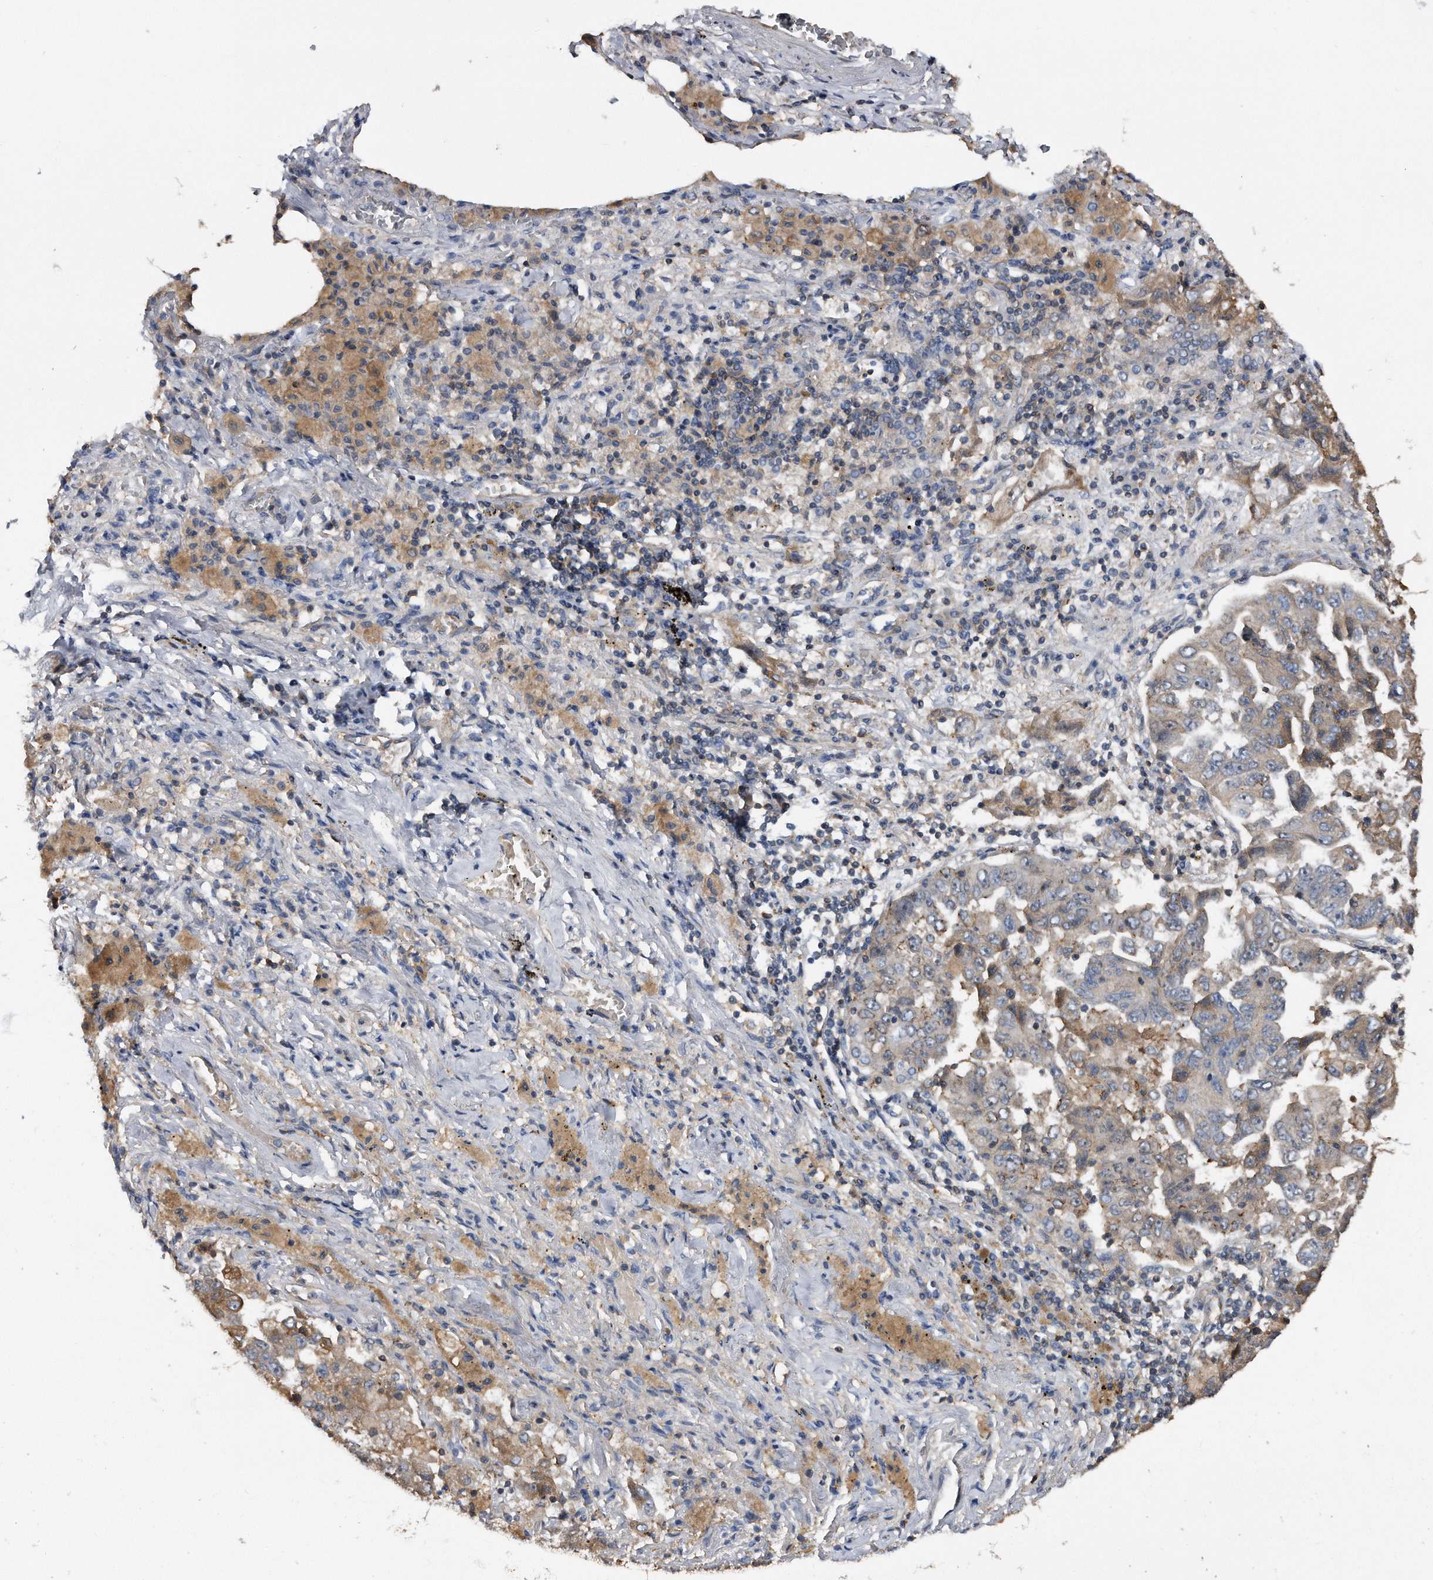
{"staining": {"intensity": "weak", "quantity": "25%-75%", "location": "cytoplasmic/membranous"}, "tissue": "lung cancer", "cell_type": "Tumor cells", "image_type": "cancer", "snomed": [{"axis": "morphology", "description": "Adenocarcinoma, NOS"}, {"axis": "topography", "description": "Lung"}], "caption": "An image of lung cancer stained for a protein demonstrates weak cytoplasmic/membranous brown staining in tumor cells.", "gene": "KCND3", "patient": {"sex": "female", "age": 51}}